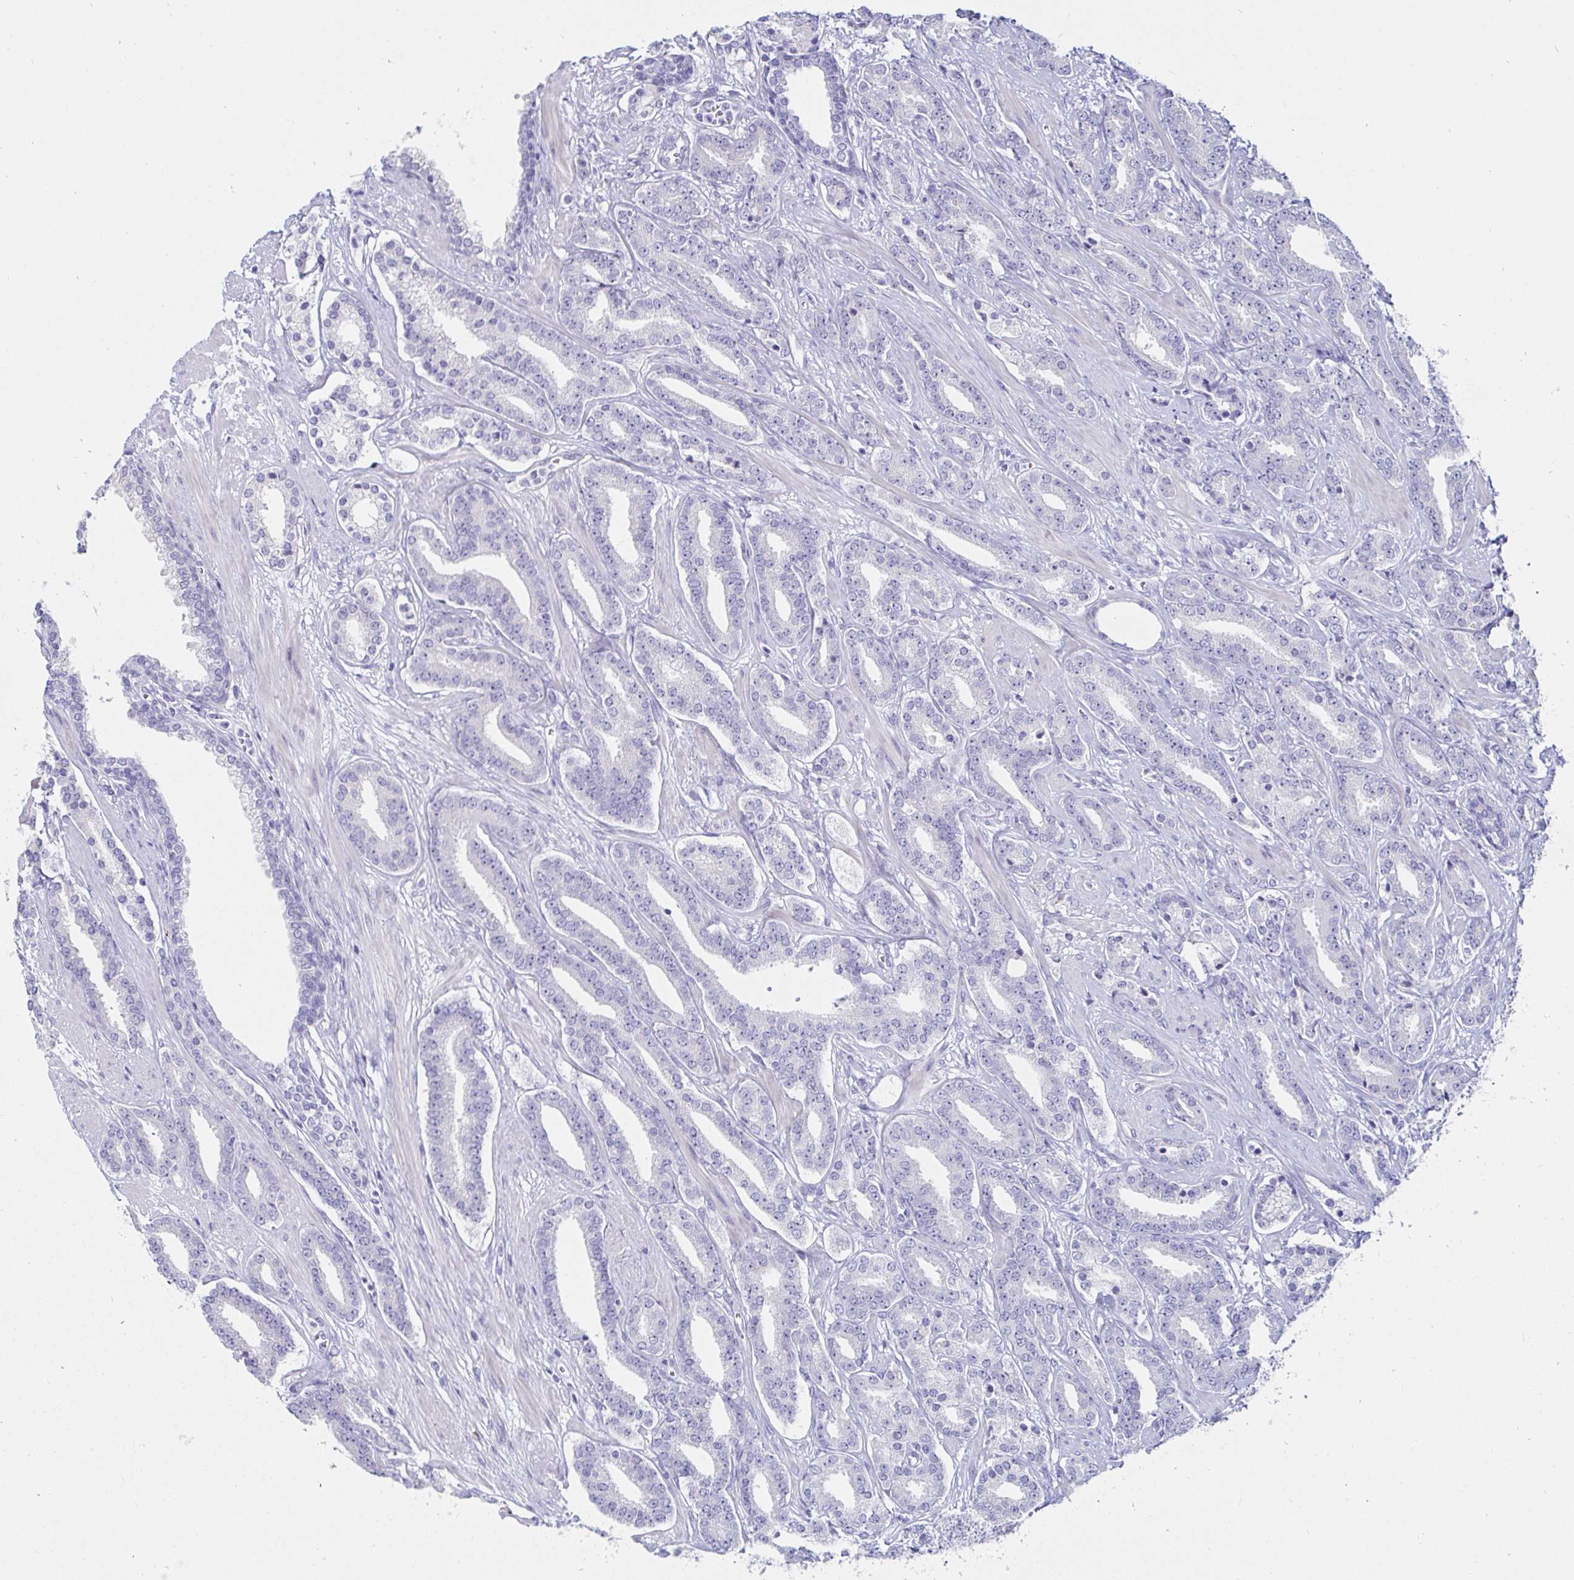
{"staining": {"intensity": "negative", "quantity": "none", "location": "none"}, "tissue": "prostate cancer", "cell_type": "Tumor cells", "image_type": "cancer", "snomed": [{"axis": "morphology", "description": "Adenocarcinoma, High grade"}, {"axis": "topography", "description": "Prostate"}], "caption": "Immunohistochemical staining of human prostate cancer (adenocarcinoma (high-grade)) demonstrates no significant staining in tumor cells.", "gene": "C4orf17", "patient": {"sex": "male", "age": 60}}